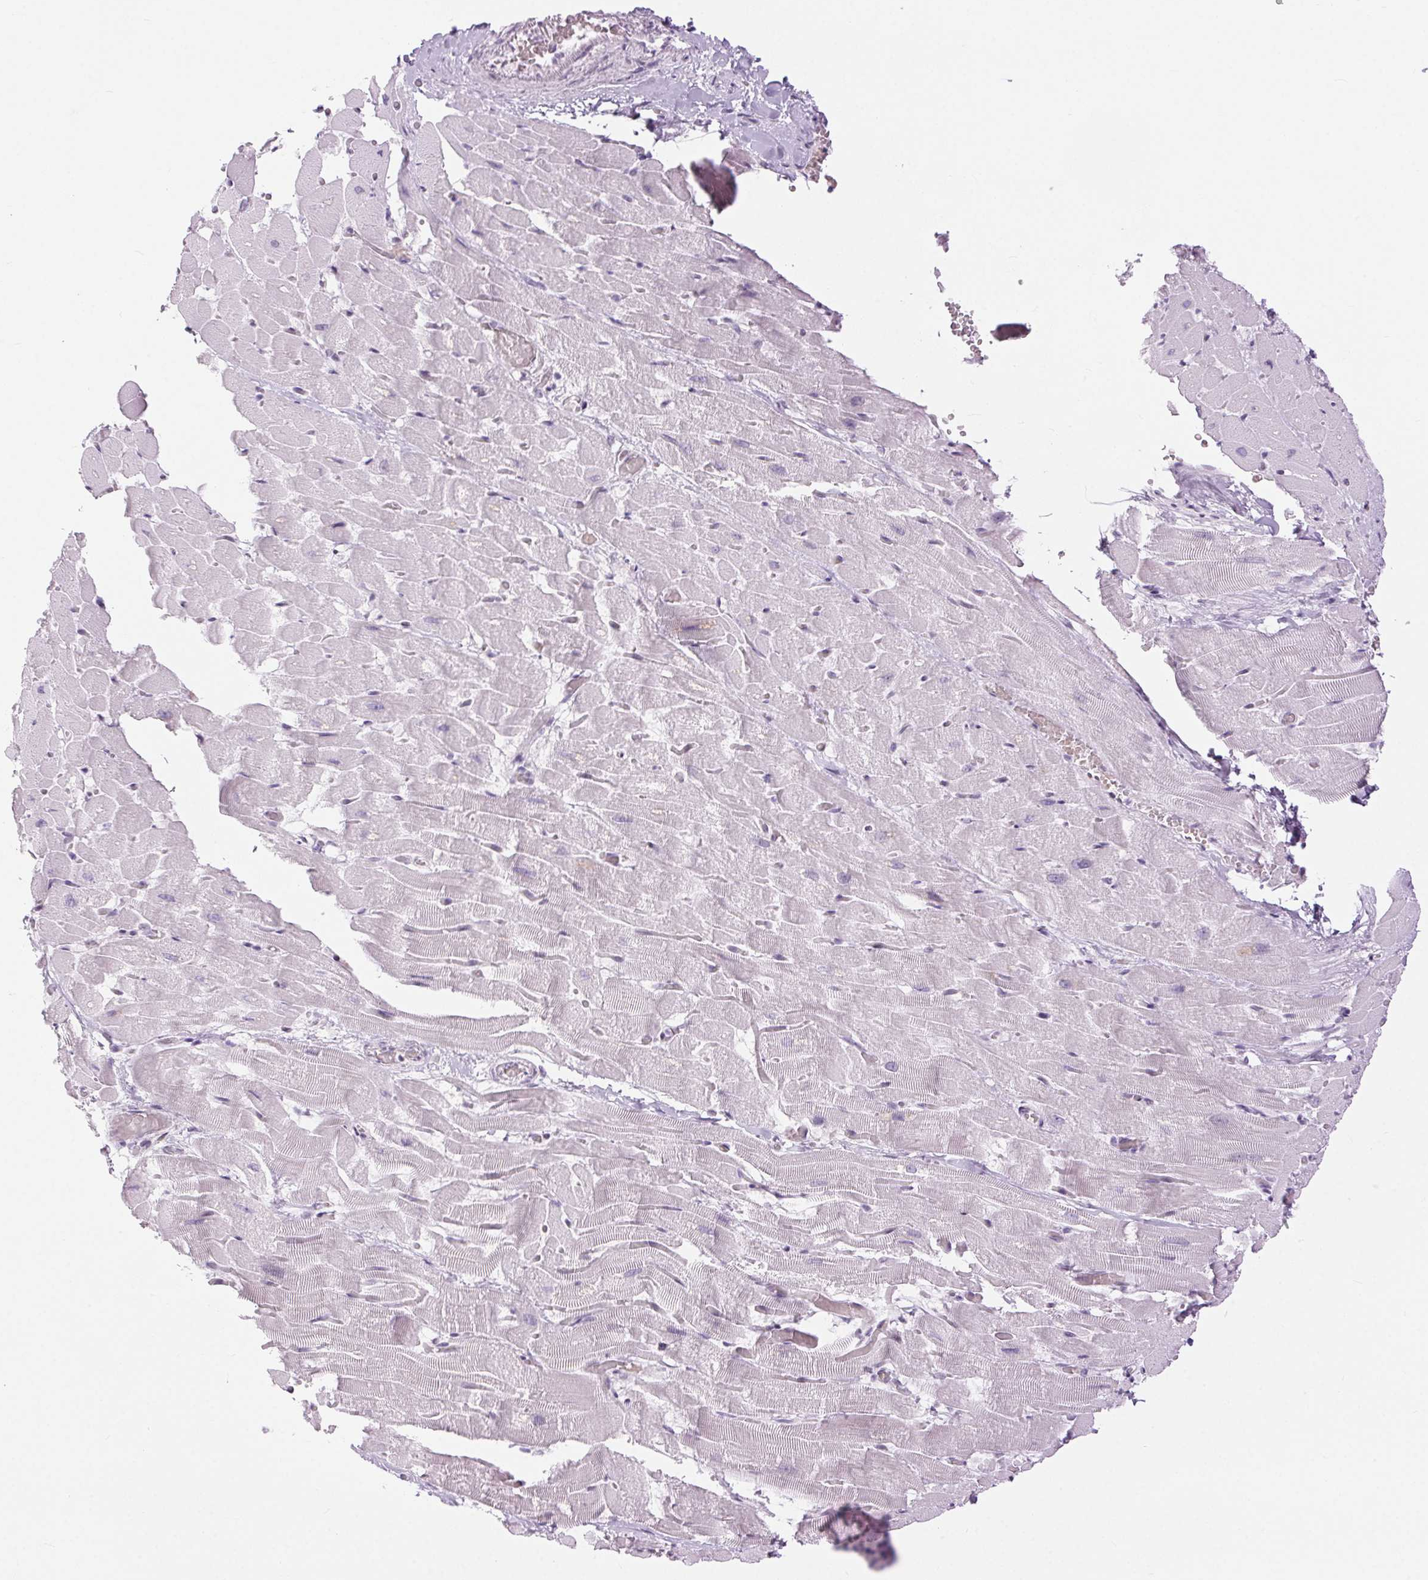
{"staining": {"intensity": "negative", "quantity": "none", "location": "none"}, "tissue": "heart muscle", "cell_type": "Cardiomyocytes", "image_type": "normal", "snomed": [{"axis": "morphology", "description": "Normal tissue, NOS"}, {"axis": "topography", "description": "Heart"}], "caption": "High power microscopy image of an IHC micrograph of benign heart muscle, revealing no significant staining in cardiomyocytes. Nuclei are stained in blue.", "gene": "BEND2", "patient": {"sex": "male", "age": 37}}